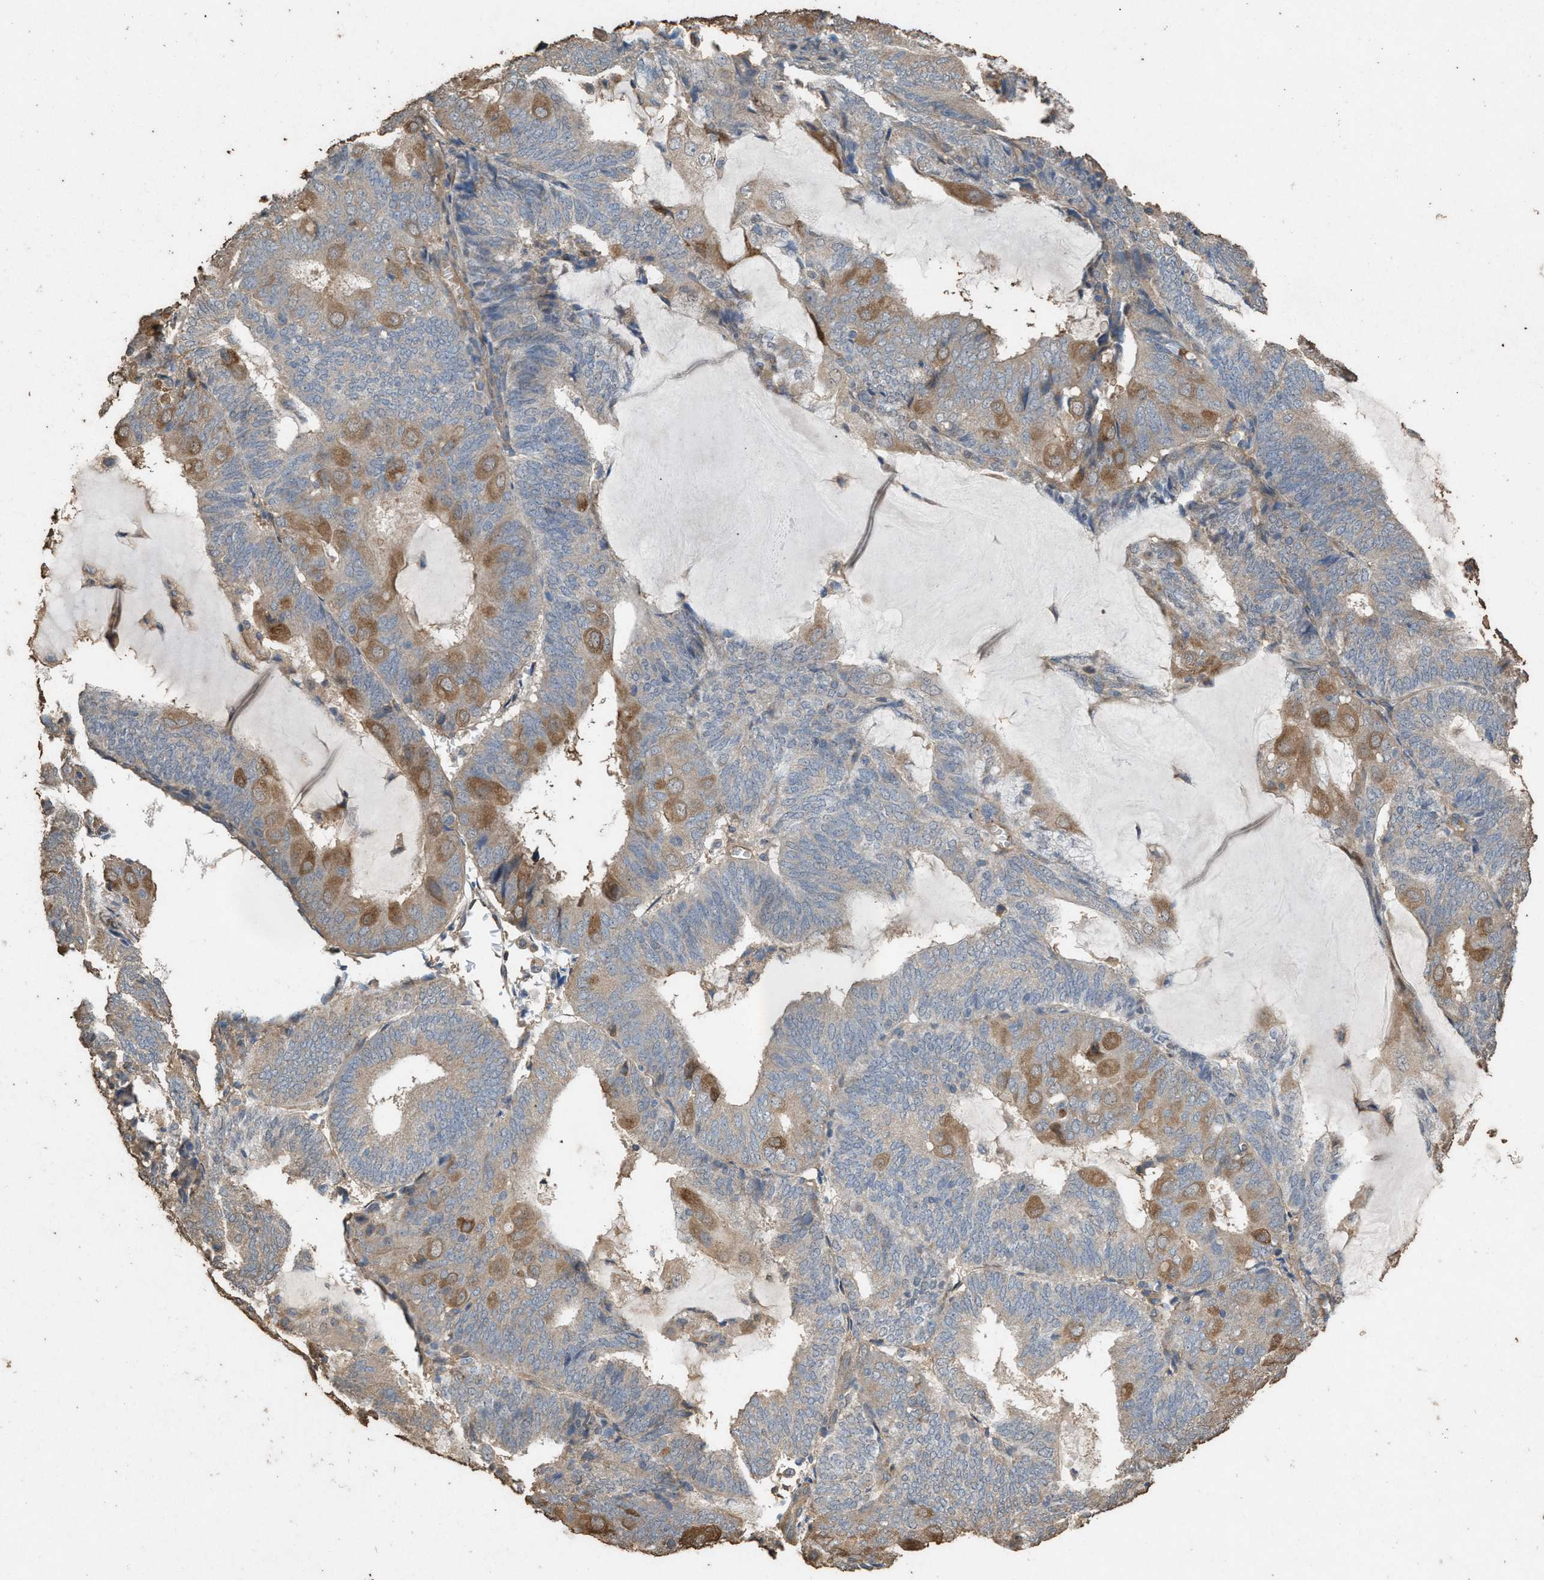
{"staining": {"intensity": "moderate", "quantity": "<25%", "location": "cytoplasmic/membranous"}, "tissue": "endometrial cancer", "cell_type": "Tumor cells", "image_type": "cancer", "snomed": [{"axis": "morphology", "description": "Adenocarcinoma, NOS"}, {"axis": "topography", "description": "Endometrium"}], "caption": "This micrograph shows immunohistochemistry staining of endometrial adenocarcinoma, with low moderate cytoplasmic/membranous expression in about <25% of tumor cells.", "gene": "DCAF7", "patient": {"sex": "female", "age": 81}}